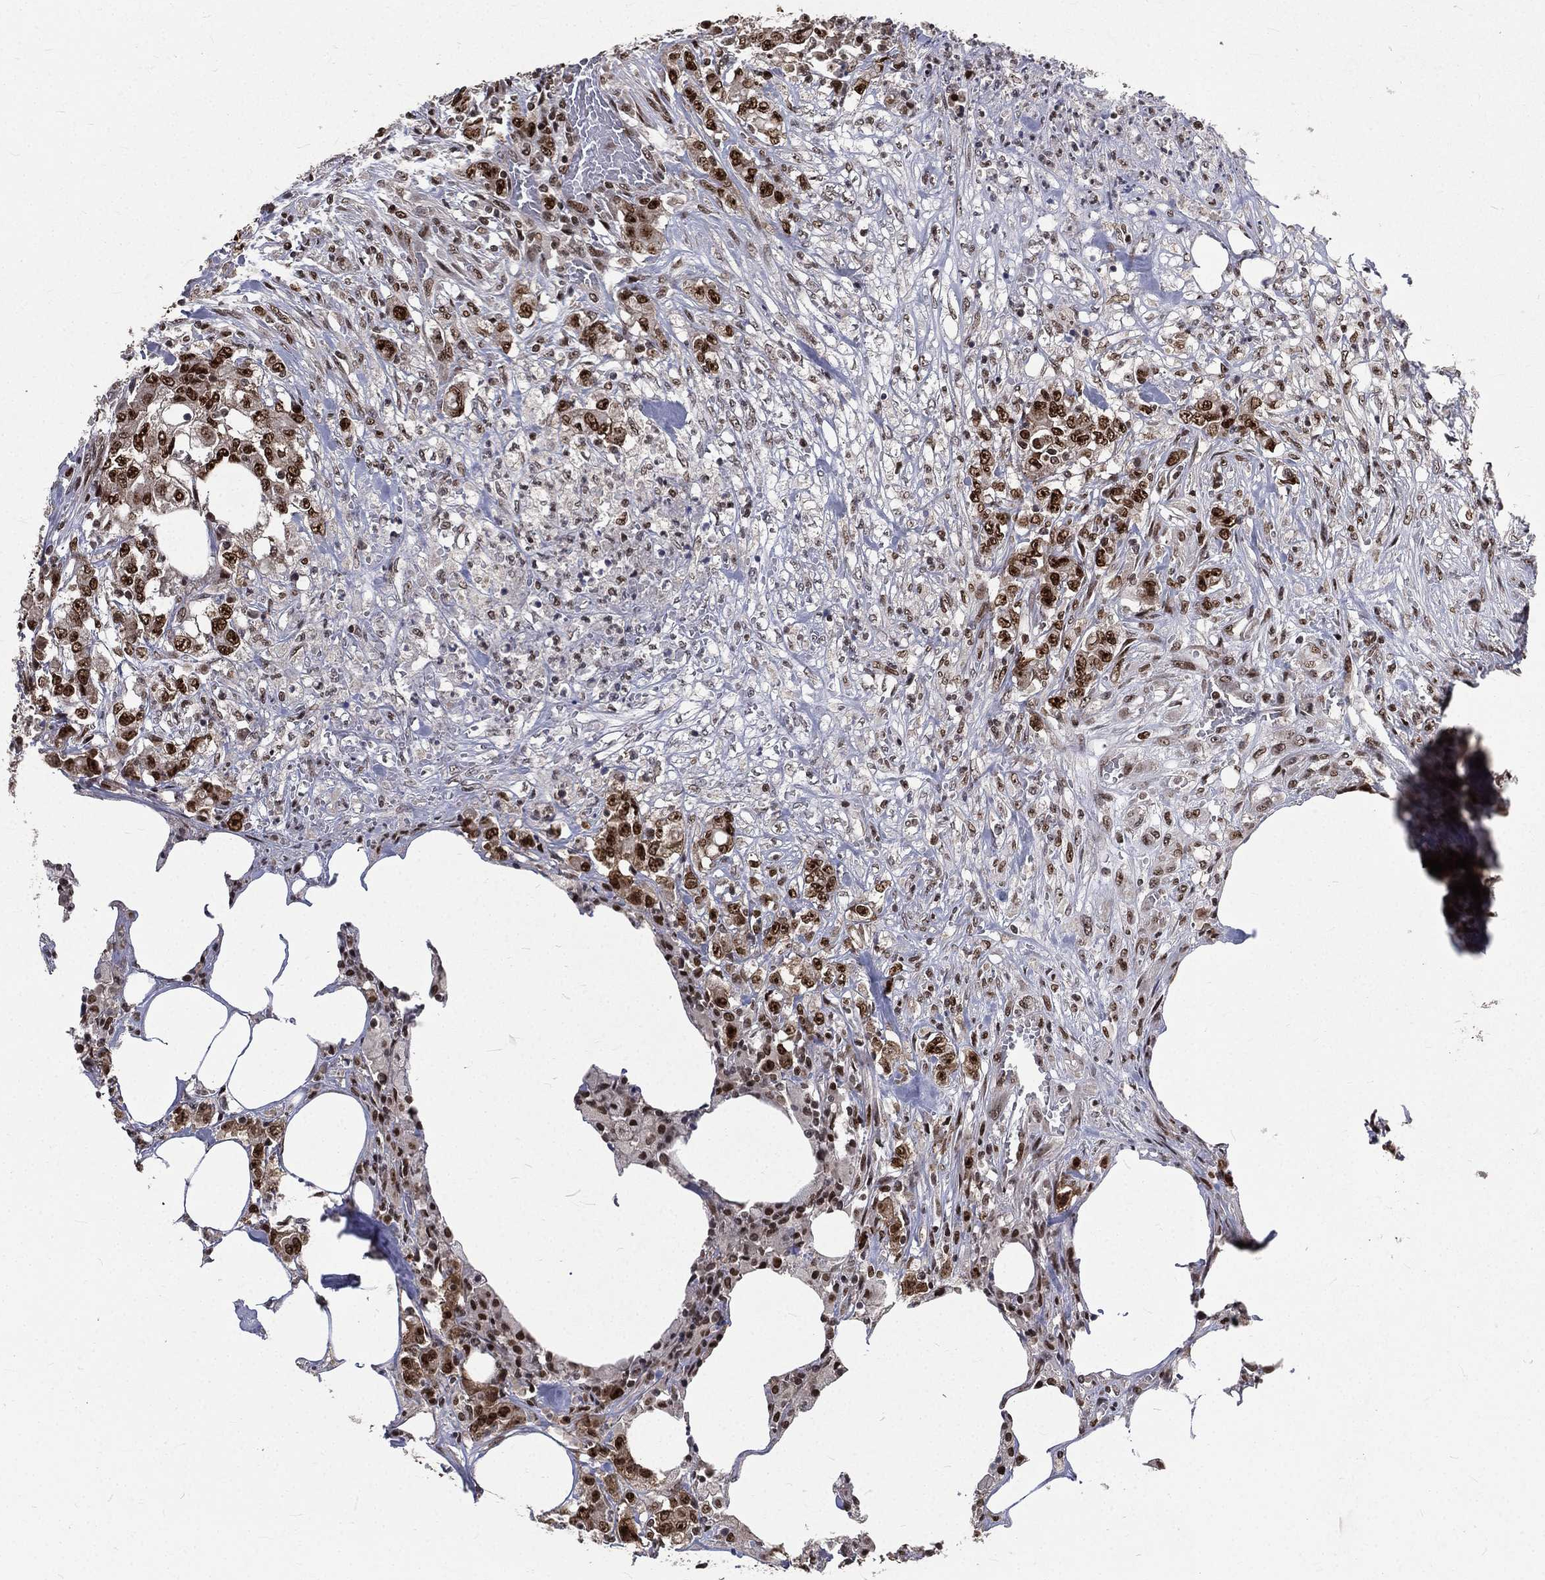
{"staining": {"intensity": "strong", "quantity": "25%-75%", "location": "cytoplasmic/membranous,nuclear"}, "tissue": "colorectal cancer", "cell_type": "Tumor cells", "image_type": "cancer", "snomed": [{"axis": "morphology", "description": "Adenocarcinoma, NOS"}, {"axis": "topography", "description": "Colon"}], "caption": "Protein positivity by immunohistochemistry displays strong cytoplasmic/membranous and nuclear staining in about 25%-75% of tumor cells in colorectal cancer (adenocarcinoma). The protein of interest is shown in brown color, while the nuclei are stained blue.", "gene": "POLB", "patient": {"sex": "female", "age": 48}}